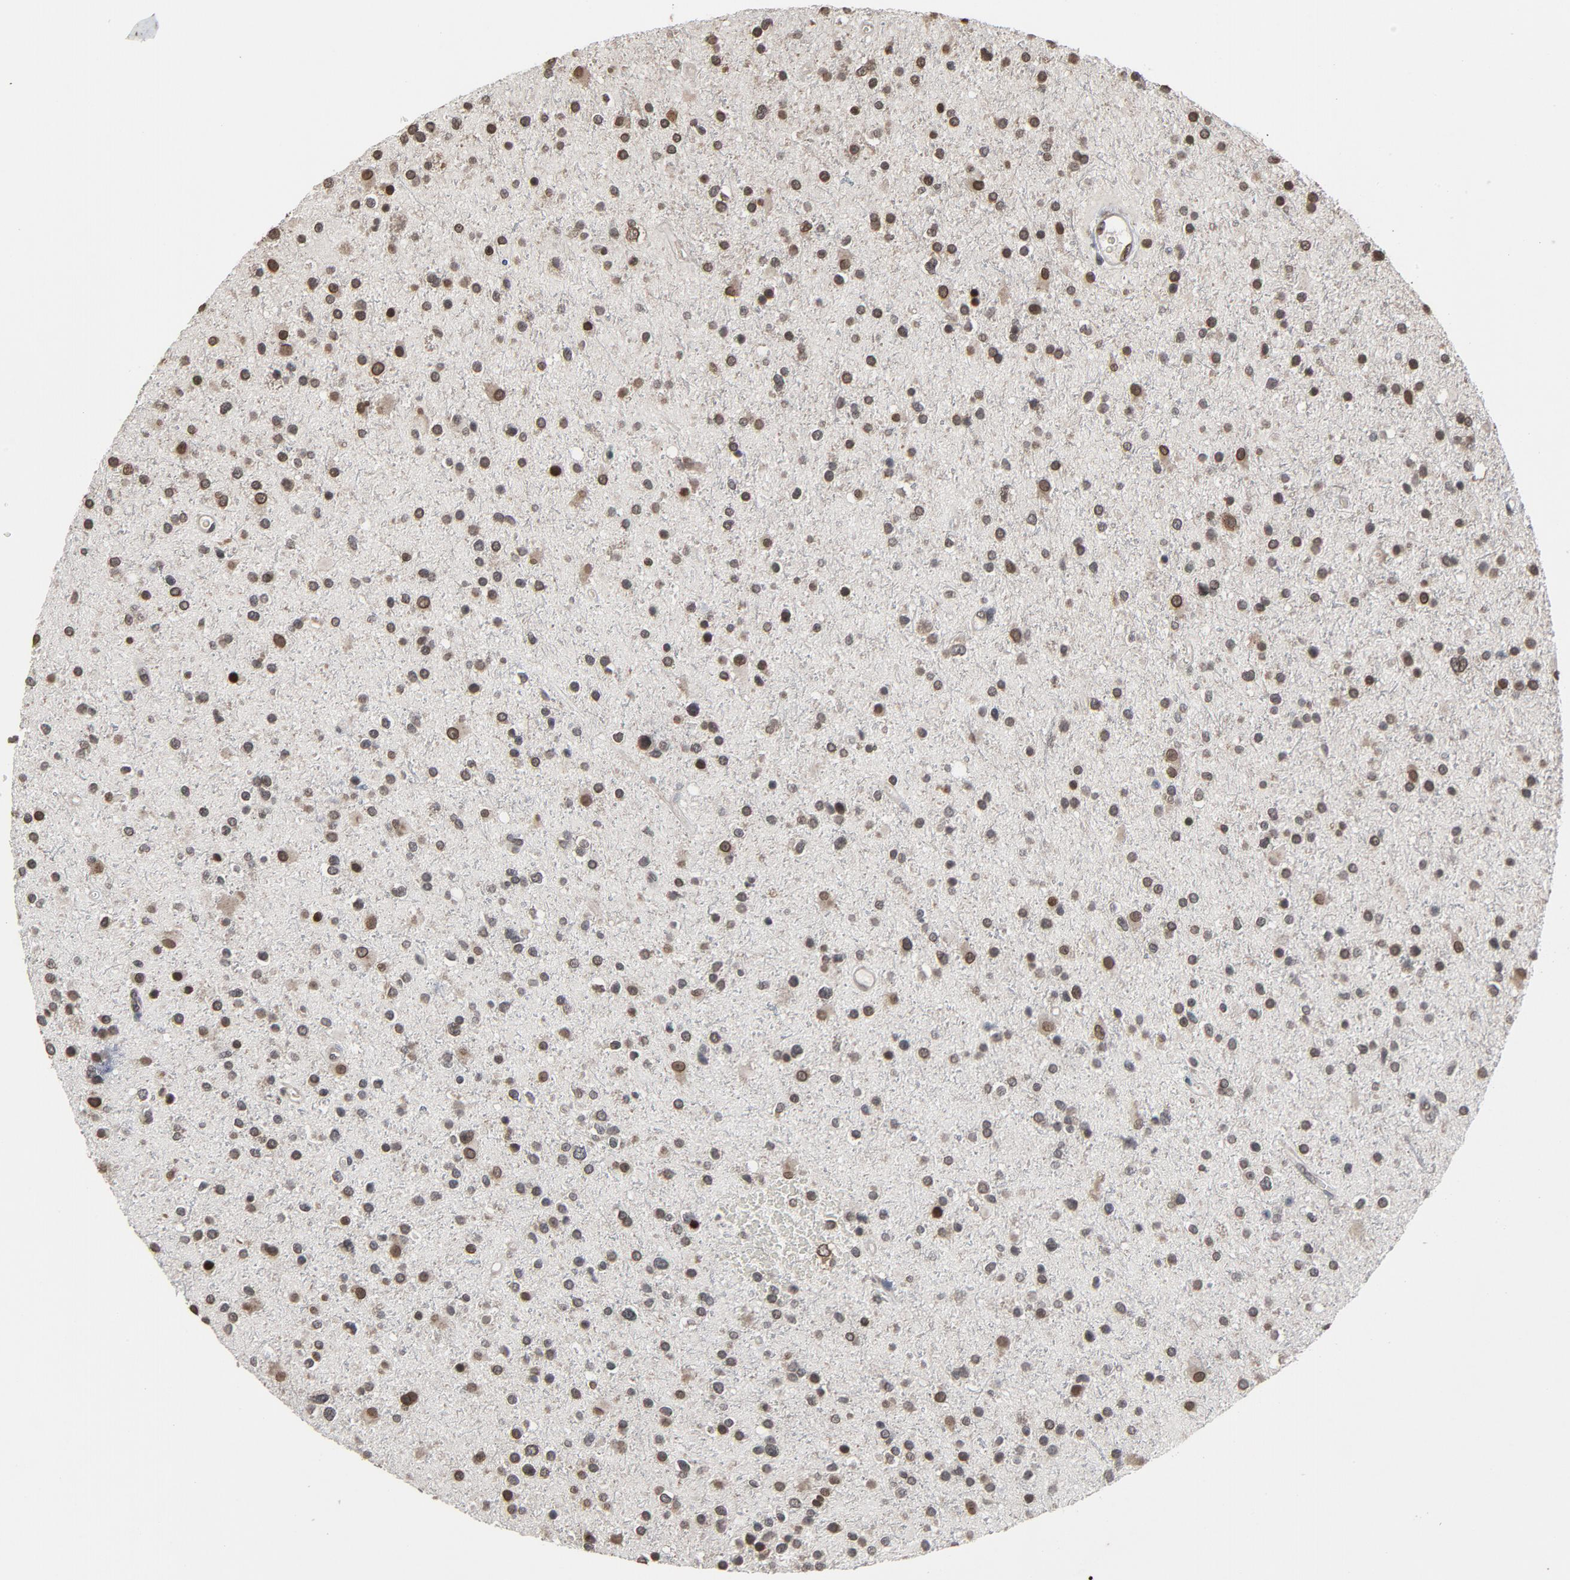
{"staining": {"intensity": "moderate", "quantity": "25%-75%", "location": "nuclear"}, "tissue": "glioma", "cell_type": "Tumor cells", "image_type": "cancer", "snomed": [{"axis": "morphology", "description": "Glioma, malignant, High grade"}, {"axis": "topography", "description": "Brain"}], "caption": "Malignant glioma (high-grade) stained with a brown dye shows moderate nuclear positive positivity in about 25%-75% of tumor cells.", "gene": "POM121", "patient": {"sex": "male", "age": 33}}